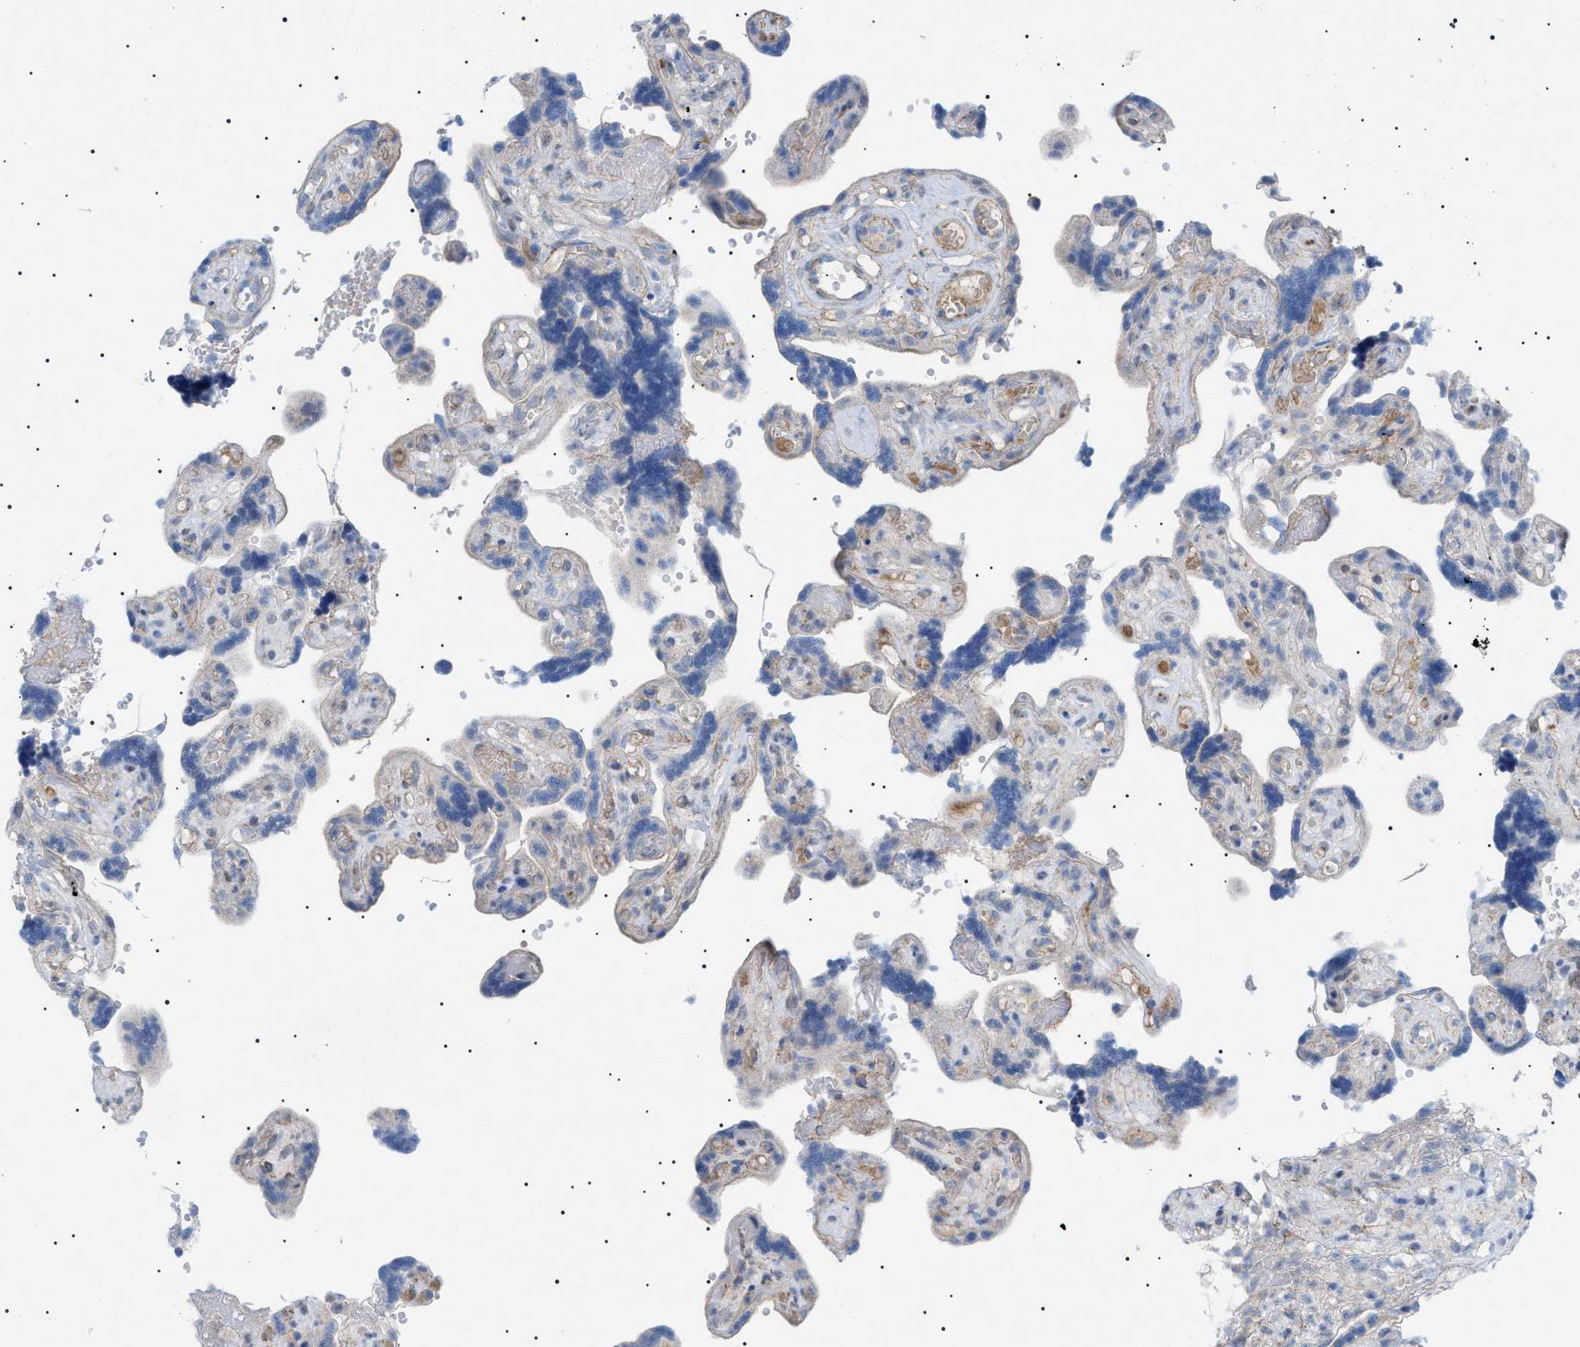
{"staining": {"intensity": "weak", "quantity": "<25%", "location": "cytoplasmic/membranous"}, "tissue": "placenta", "cell_type": "Decidual cells", "image_type": "normal", "snomed": [{"axis": "morphology", "description": "Normal tissue, NOS"}, {"axis": "topography", "description": "Placenta"}], "caption": "Protein analysis of unremarkable placenta shows no significant expression in decidual cells.", "gene": "ADAMTS1", "patient": {"sex": "female", "age": 30}}